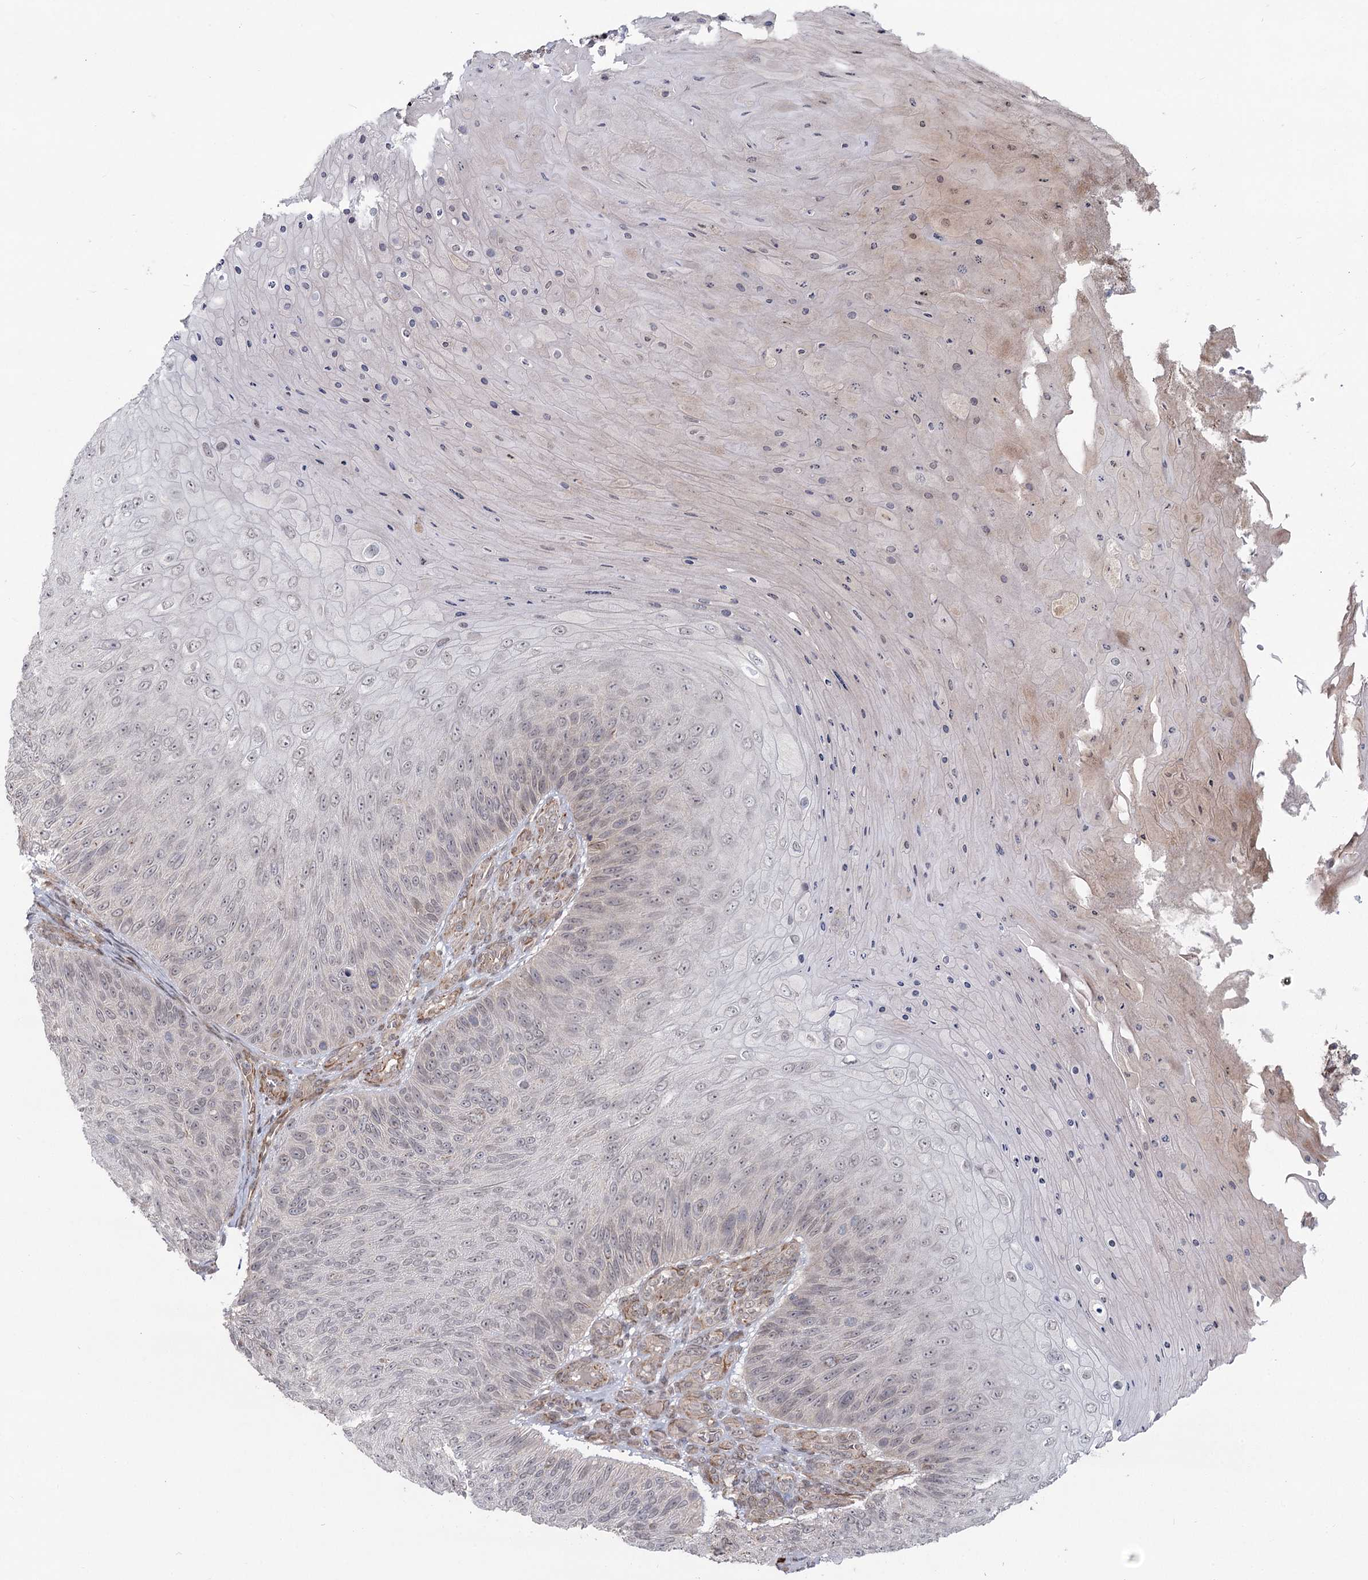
{"staining": {"intensity": "negative", "quantity": "none", "location": "none"}, "tissue": "skin cancer", "cell_type": "Tumor cells", "image_type": "cancer", "snomed": [{"axis": "morphology", "description": "Squamous cell carcinoma, NOS"}, {"axis": "topography", "description": "Skin"}], "caption": "DAB immunohistochemical staining of human squamous cell carcinoma (skin) exhibits no significant expression in tumor cells.", "gene": "AP2M1", "patient": {"sex": "female", "age": 88}}